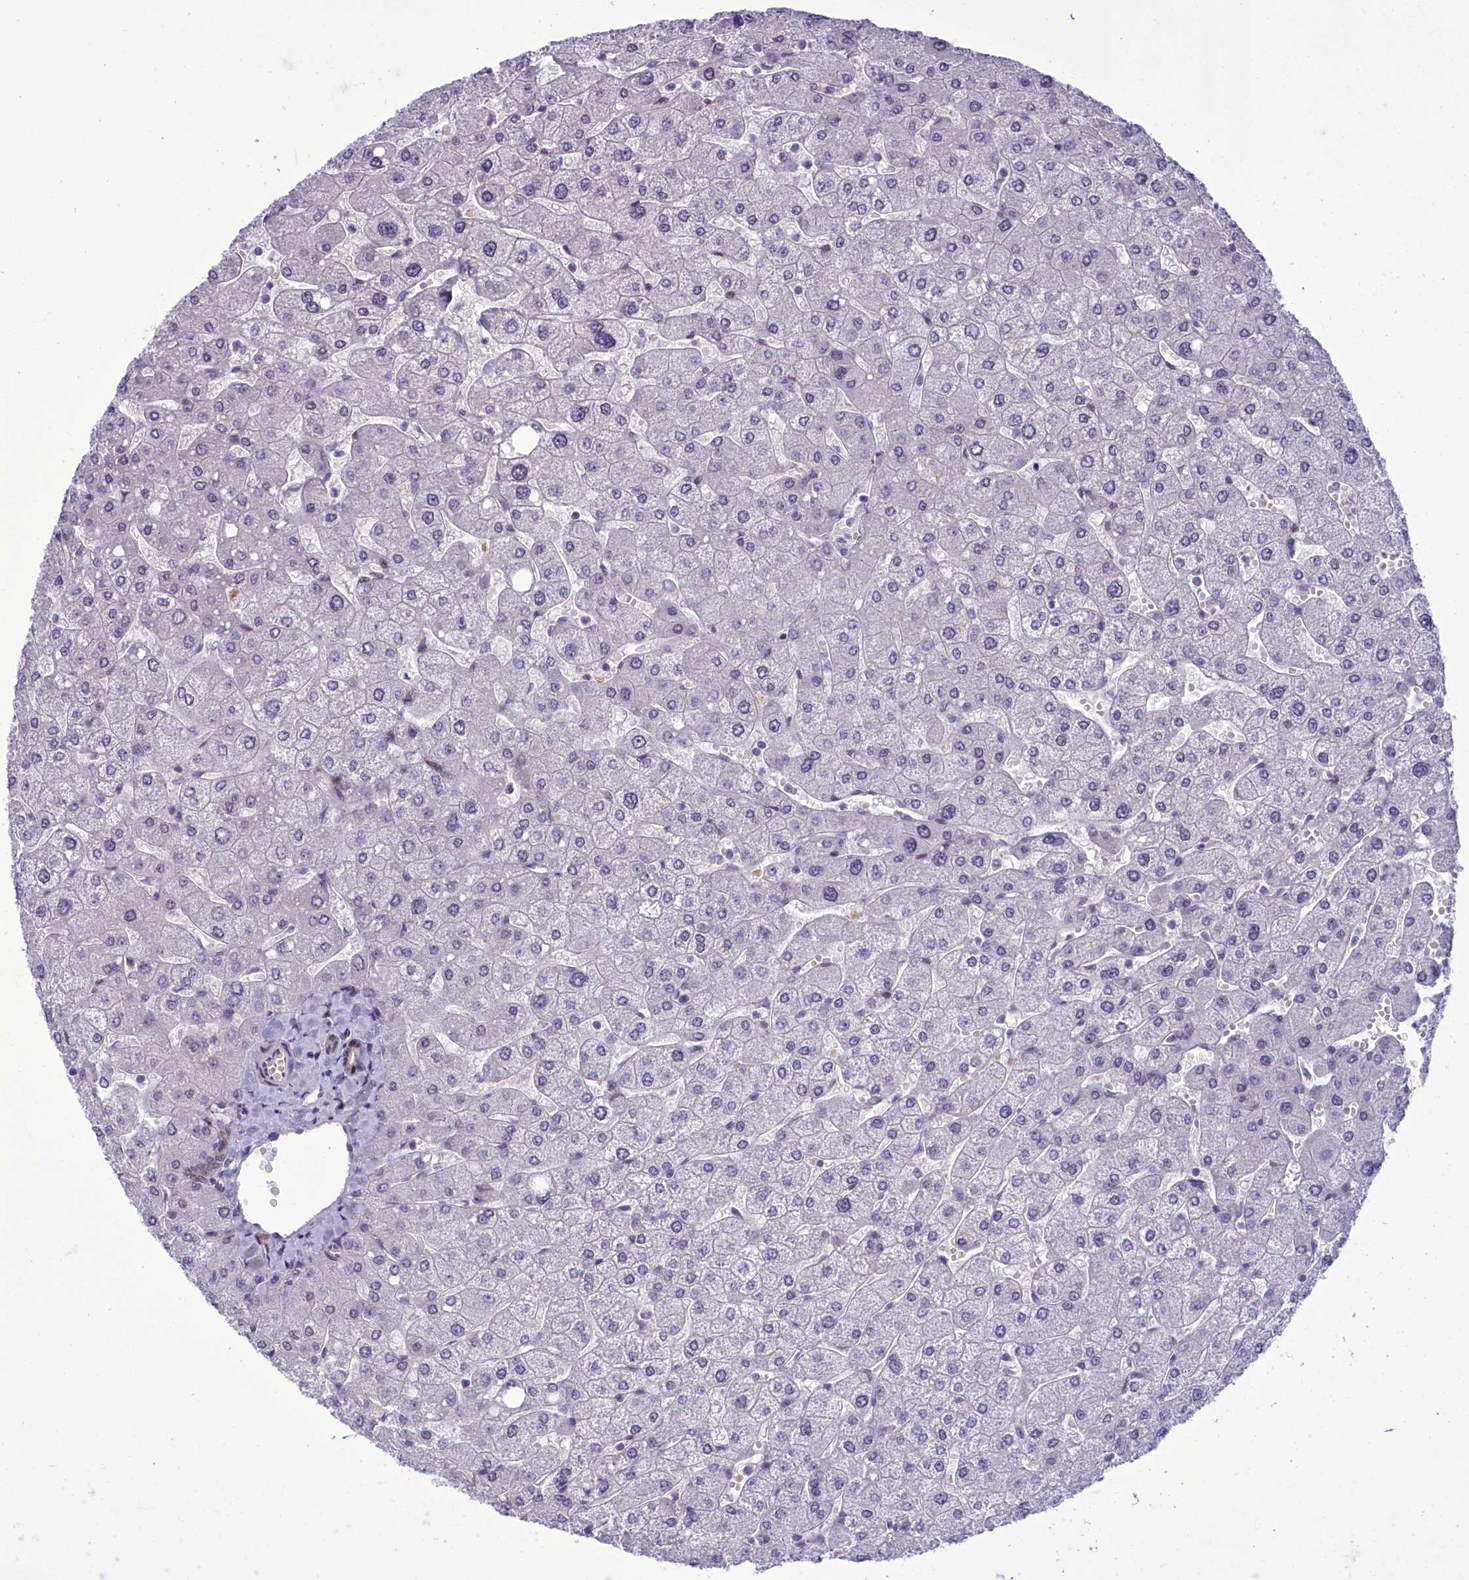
{"staining": {"intensity": "negative", "quantity": "none", "location": "none"}, "tissue": "liver", "cell_type": "Cholangiocytes", "image_type": "normal", "snomed": [{"axis": "morphology", "description": "Normal tissue, NOS"}, {"axis": "topography", "description": "Liver"}], "caption": "DAB (3,3'-diaminobenzidine) immunohistochemical staining of benign human liver shows no significant expression in cholangiocytes.", "gene": "CEACAM19", "patient": {"sex": "male", "age": 55}}